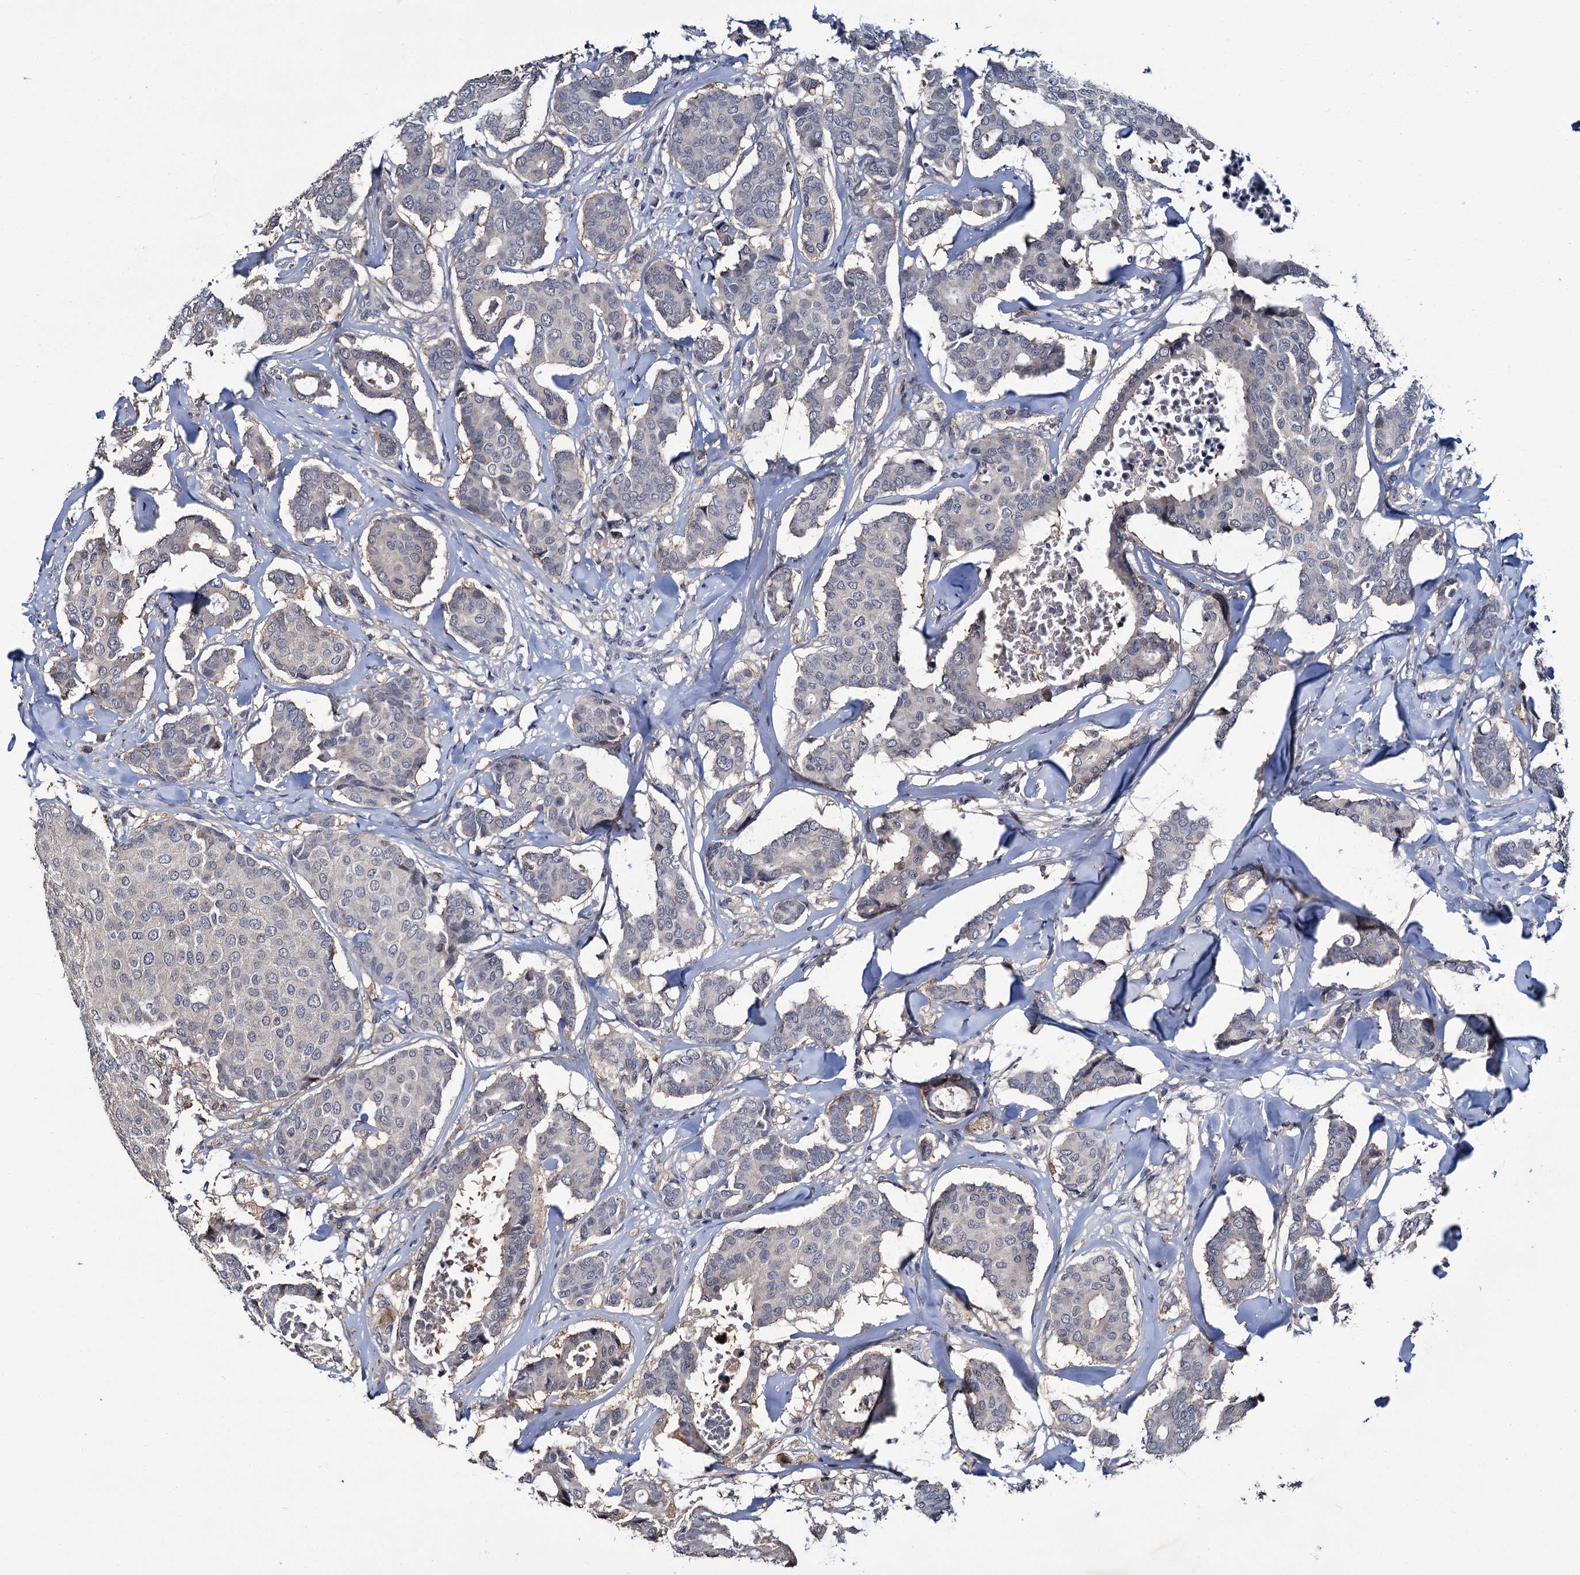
{"staining": {"intensity": "negative", "quantity": "none", "location": "none"}, "tissue": "breast cancer", "cell_type": "Tumor cells", "image_type": "cancer", "snomed": [{"axis": "morphology", "description": "Duct carcinoma"}, {"axis": "topography", "description": "Breast"}], "caption": "Tumor cells show no significant protein staining in breast cancer (intraductal carcinoma). The staining was performed using DAB (3,3'-diaminobenzidine) to visualize the protein expression in brown, while the nuclei were stained in blue with hematoxylin (Magnification: 20x).", "gene": "SLC46A3", "patient": {"sex": "female", "age": 75}}